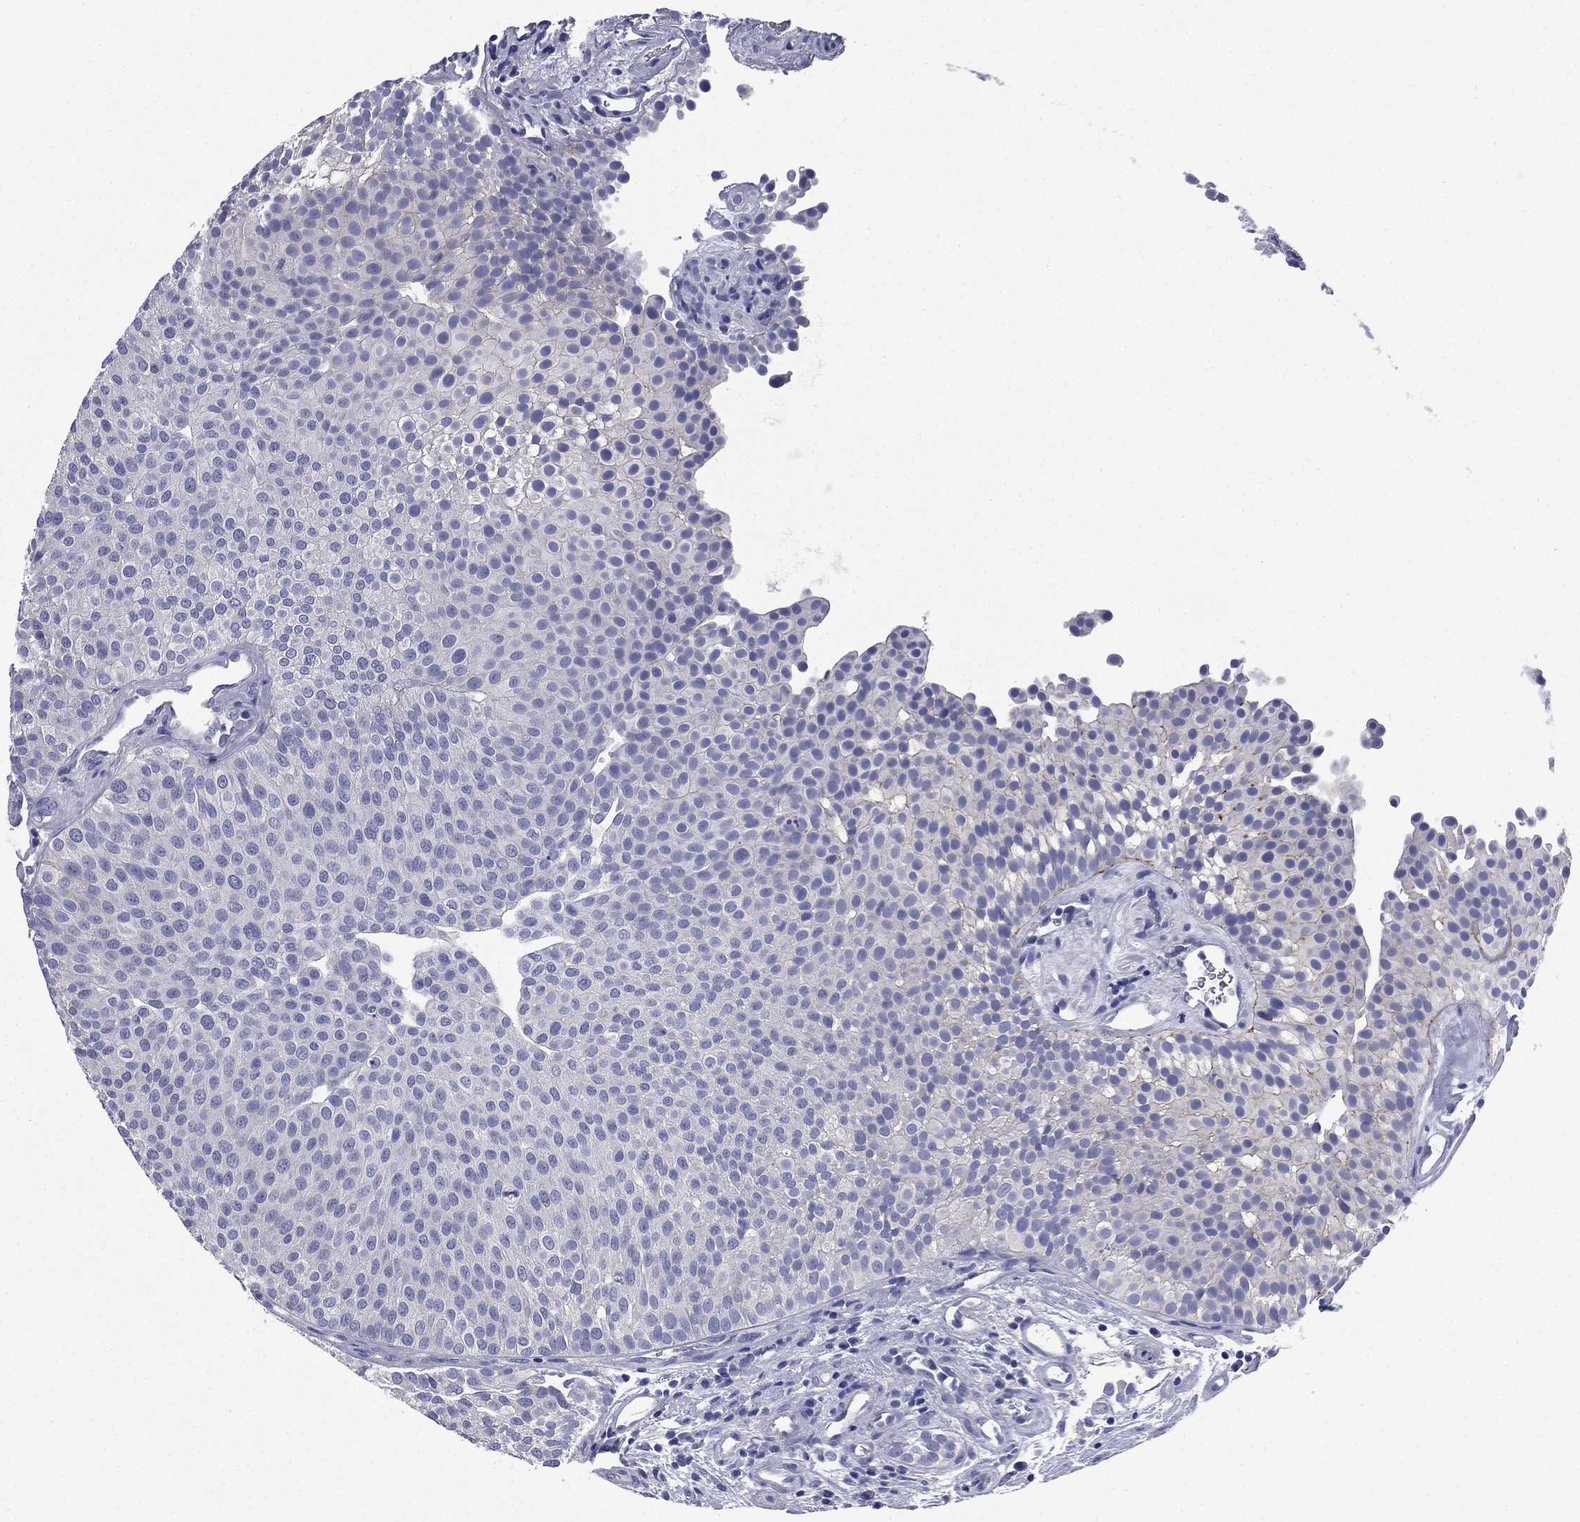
{"staining": {"intensity": "negative", "quantity": "none", "location": "none"}, "tissue": "urothelial cancer", "cell_type": "Tumor cells", "image_type": "cancer", "snomed": [{"axis": "morphology", "description": "Urothelial carcinoma, Low grade"}, {"axis": "topography", "description": "Urinary bladder"}], "caption": "Tumor cells are negative for protein expression in human urothelial cancer. Nuclei are stained in blue.", "gene": "FCER2", "patient": {"sex": "female", "age": 87}}